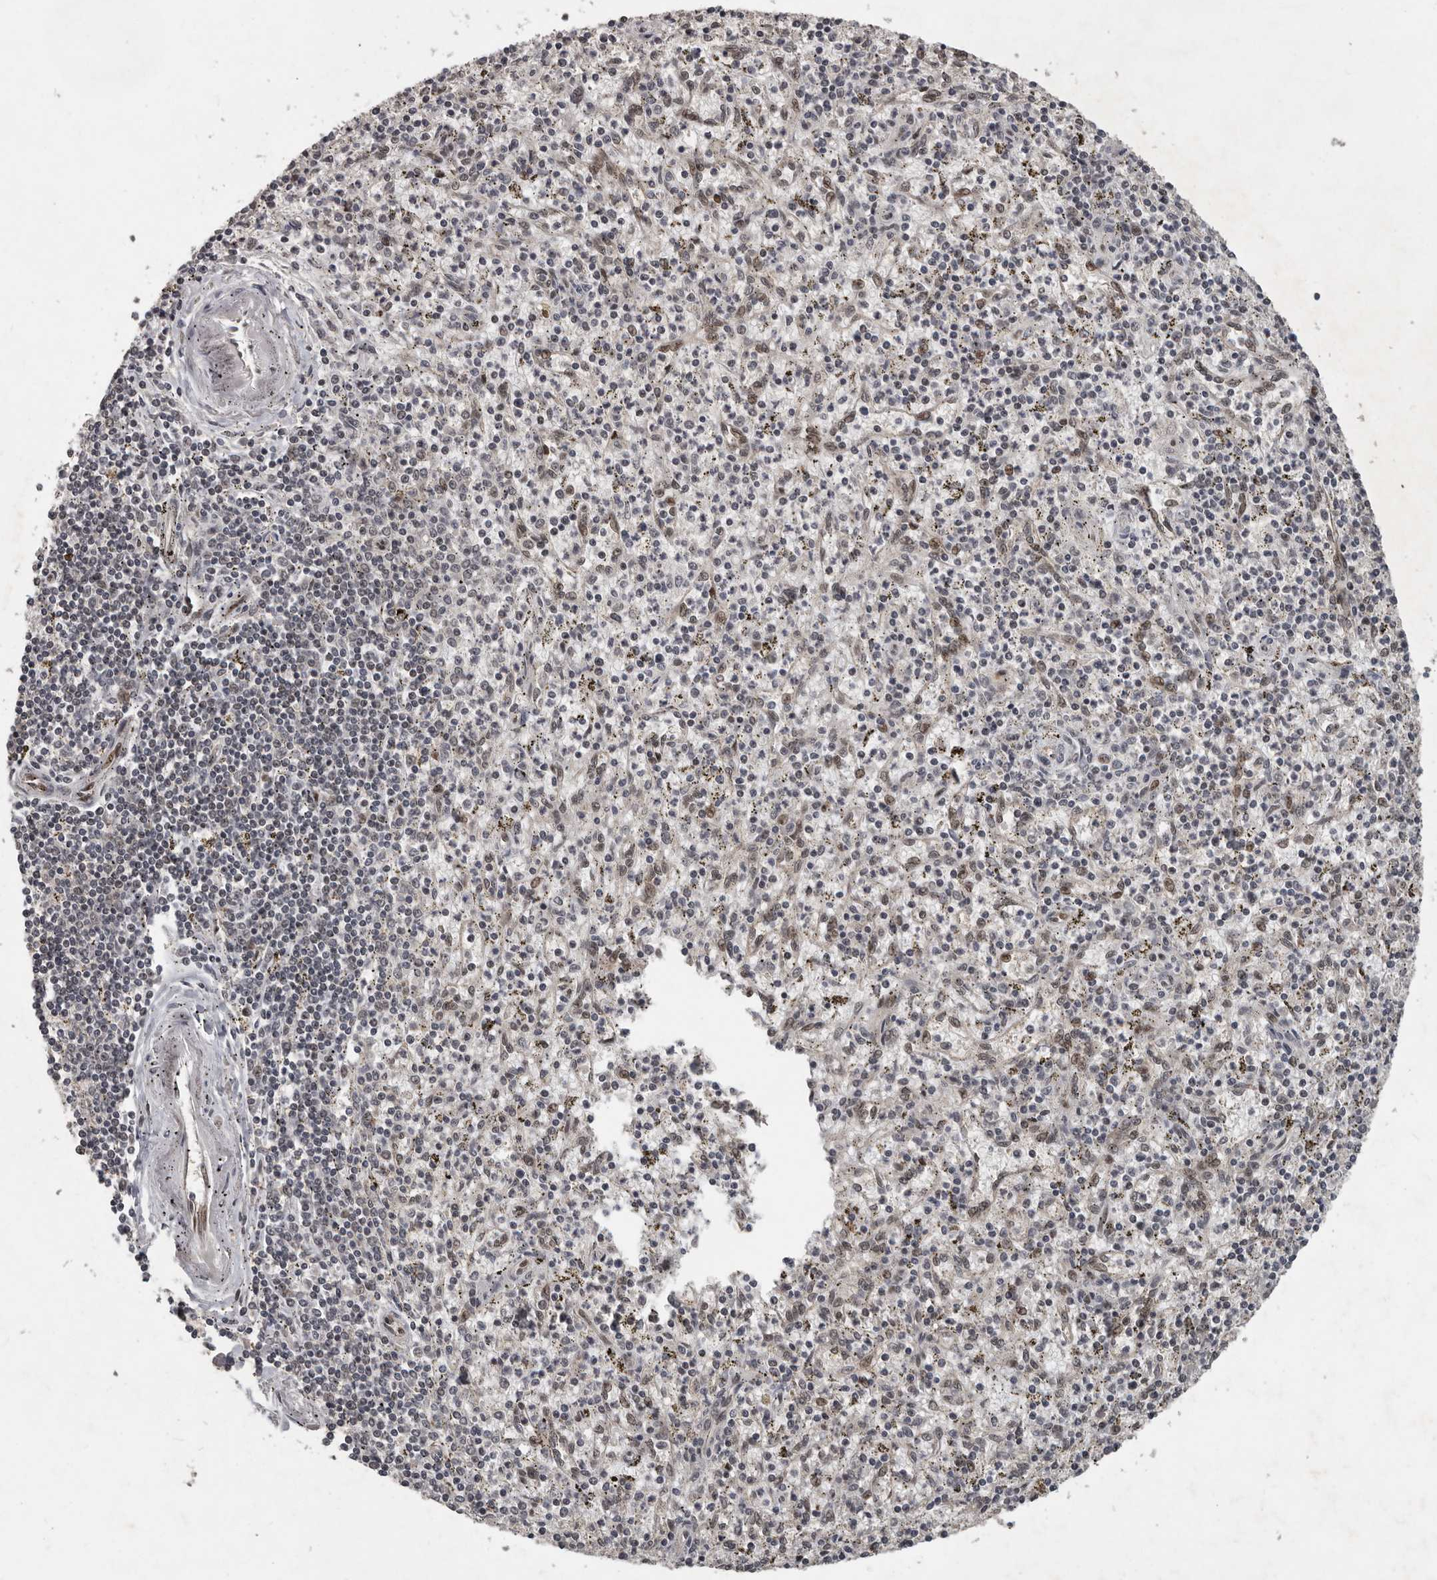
{"staining": {"intensity": "negative", "quantity": "none", "location": "none"}, "tissue": "spleen", "cell_type": "Cells in red pulp", "image_type": "normal", "snomed": [{"axis": "morphology", "description": "Normal tissue, NOS"}, {"axis": "topography", "description": "Spleen"}], "caption": "Photomicrograph shows no protein positivity in cells in red pulp of normal spleen.", "gene": "CDC27", "patient": {"sex": "male", "age": 72}}